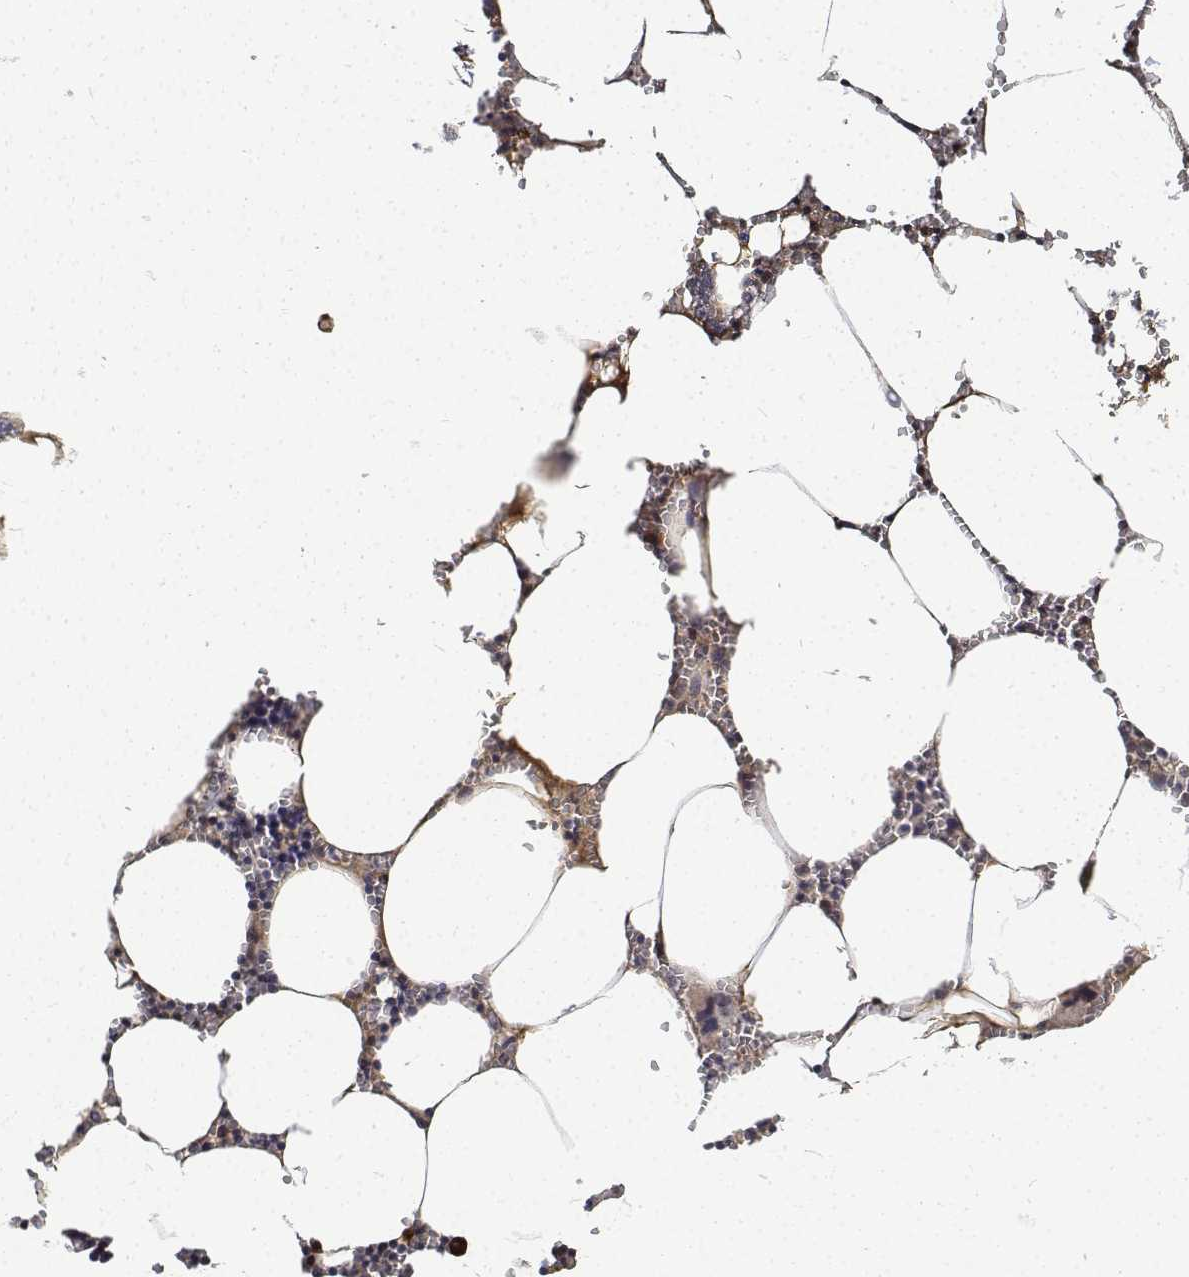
{"staining": {"intensity": "strong", "quantity": "<25%", "location": "cytoplasmic/membranous"}, "tissue": "bone marrow", "cell_type": "Hematopoietic cells", "image_type": "normal", "snomed": [{"axis": "morphology", "description": "Normal tissue, NOS"}, {"axis": "topography", "description": "Bone marrow"}], "caption": "Human bone marrow stained with a brown dye shows strong cytoplasmic/membranous positive staining in approximately <25% of hematopoietic cells.", "gene": "ATRX", "patient": {"sex": "male", "age": 54}}